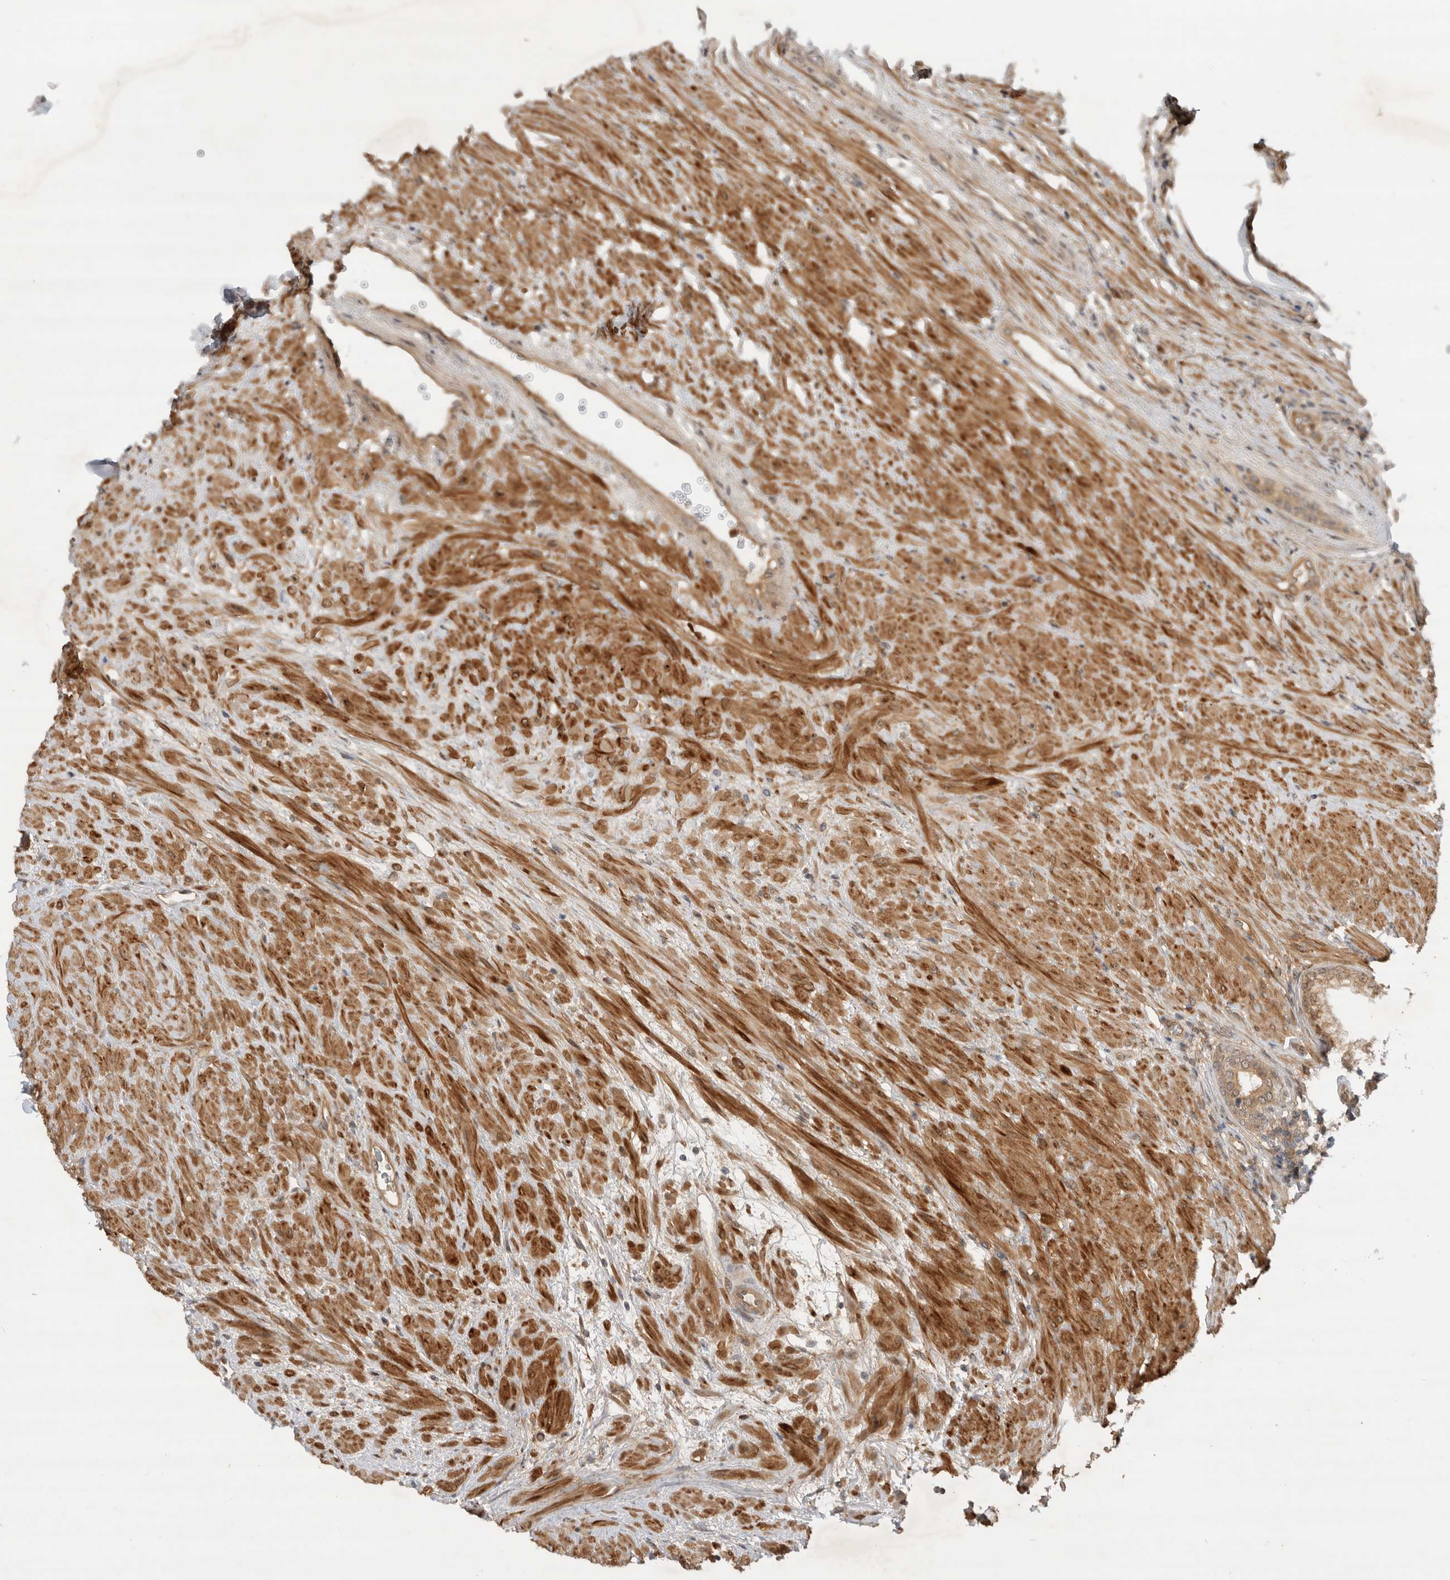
{"staining": {"intensity": "moderate", "quantity": ">75%", "location": "cytoplasmic/membranous,nuclear"}, "tissue": "prostate", "cell_type": "Glandular cells", "image_type": "normal", "snomed": [{"axis": "morphology", "description": "Normal tissue, NOS"}, {"axis": "topography", "description": "Prostate"}], "caption": "This micrograph shows normal prostate stained with immunohistochemistry (IHC) to label a protein in brown. The cytoplasmic/membranous,nuclear of glandular cells show moderate positivity for the protein. Nuclei are counter-stained blue.", "gene": "DCAF8", "patient": {"sex": "male", "age": 76}}